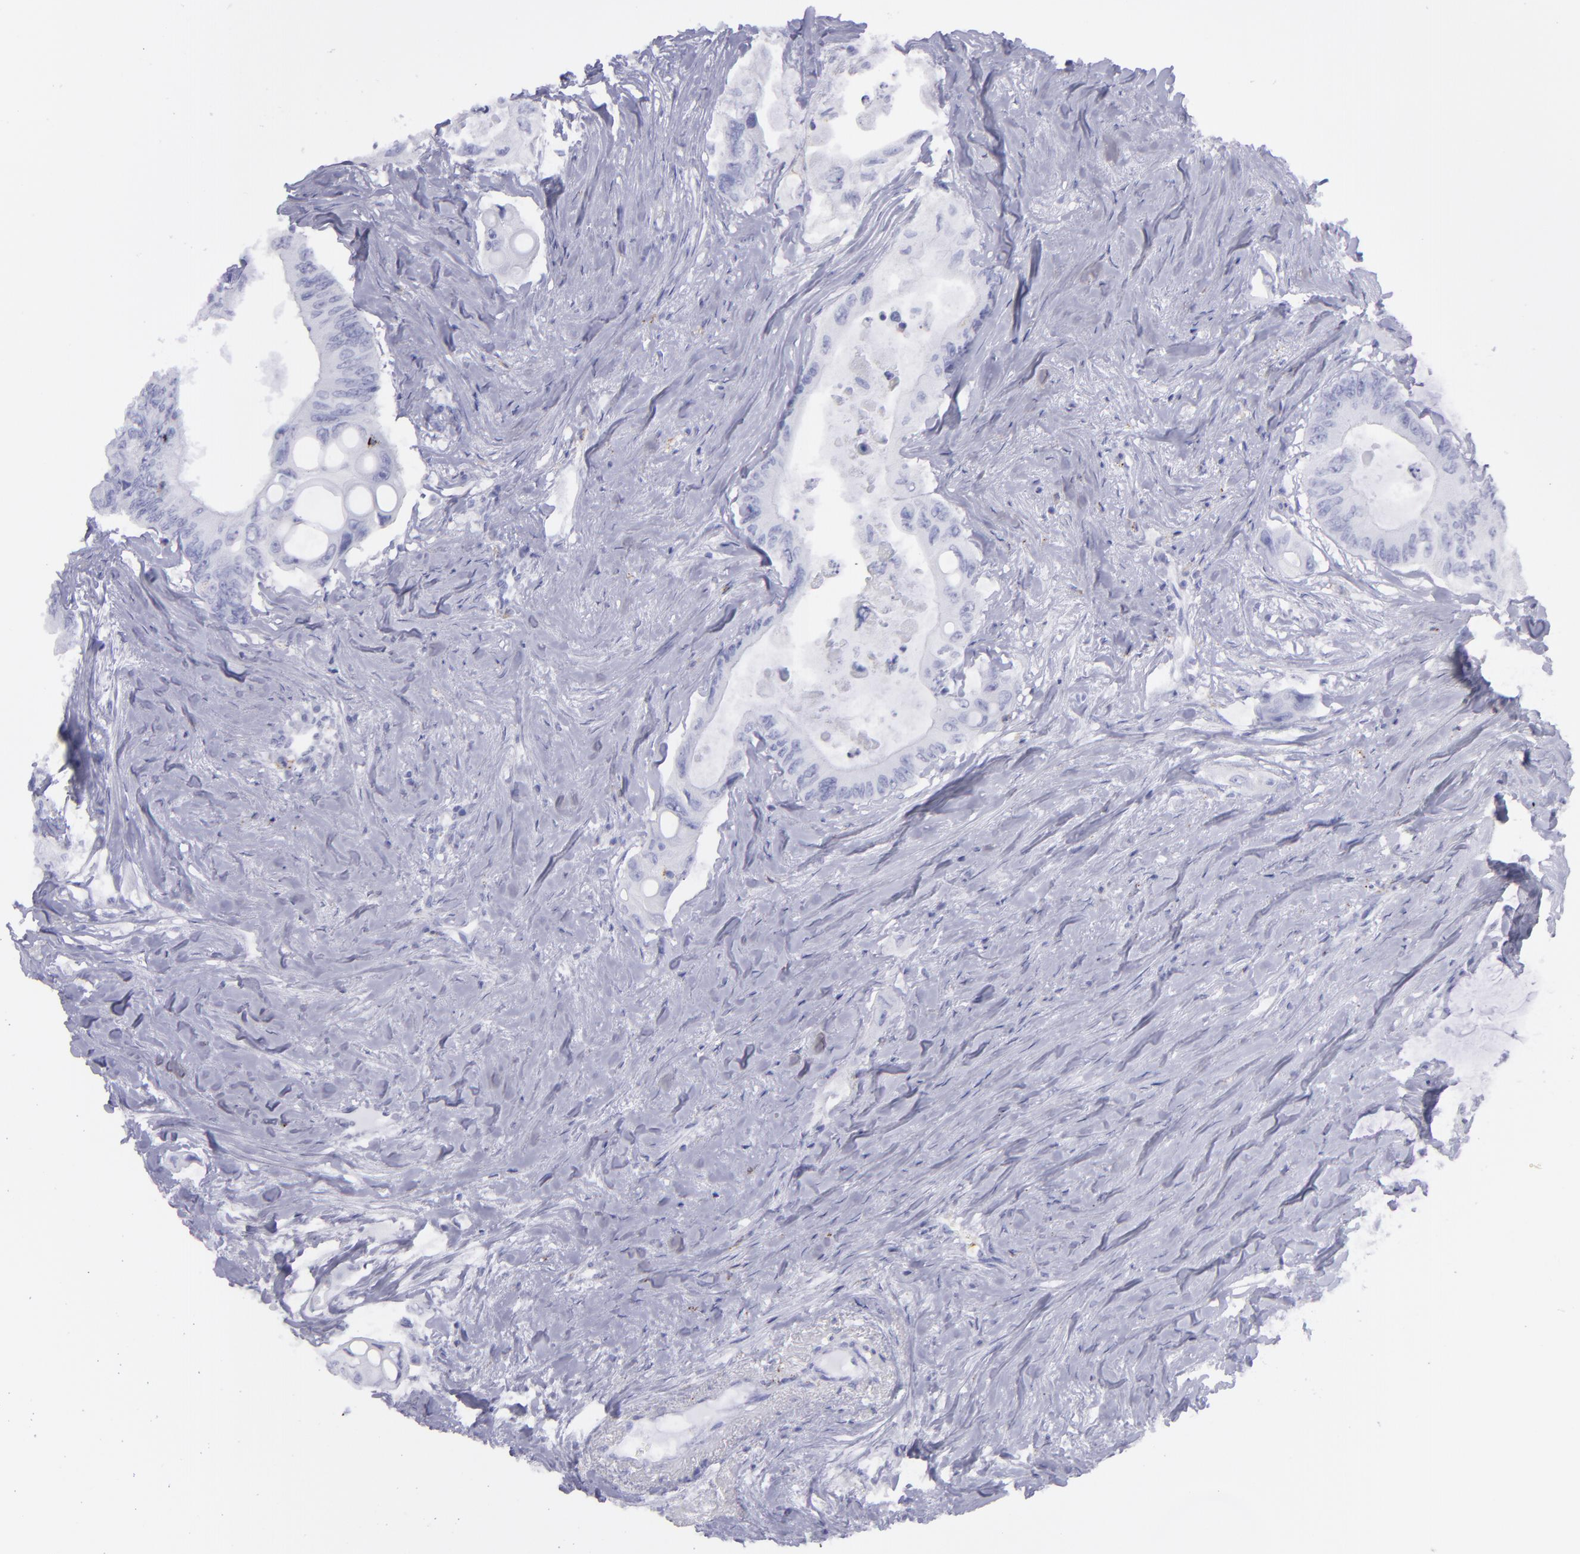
{"staining": {"intensity": "negative", "quantity": "none", "location": "none"}, "tissue": "colorectal cancer", "cell_type": "Tumor cells", "image_type": "cancer", "snomed": [{"axis": "morphology", "description": "Adenocarcinoma, NOS"}, {"axis": "topography", "description": "Colon"}], "caption": "High power microscopy image of an IHC histopathology image of adenocarcinoma (colorectal), revealing no significant positivity in tumor cells.", "gene": "SELPLG", "patient": {"sex": "male", "age": 65}}